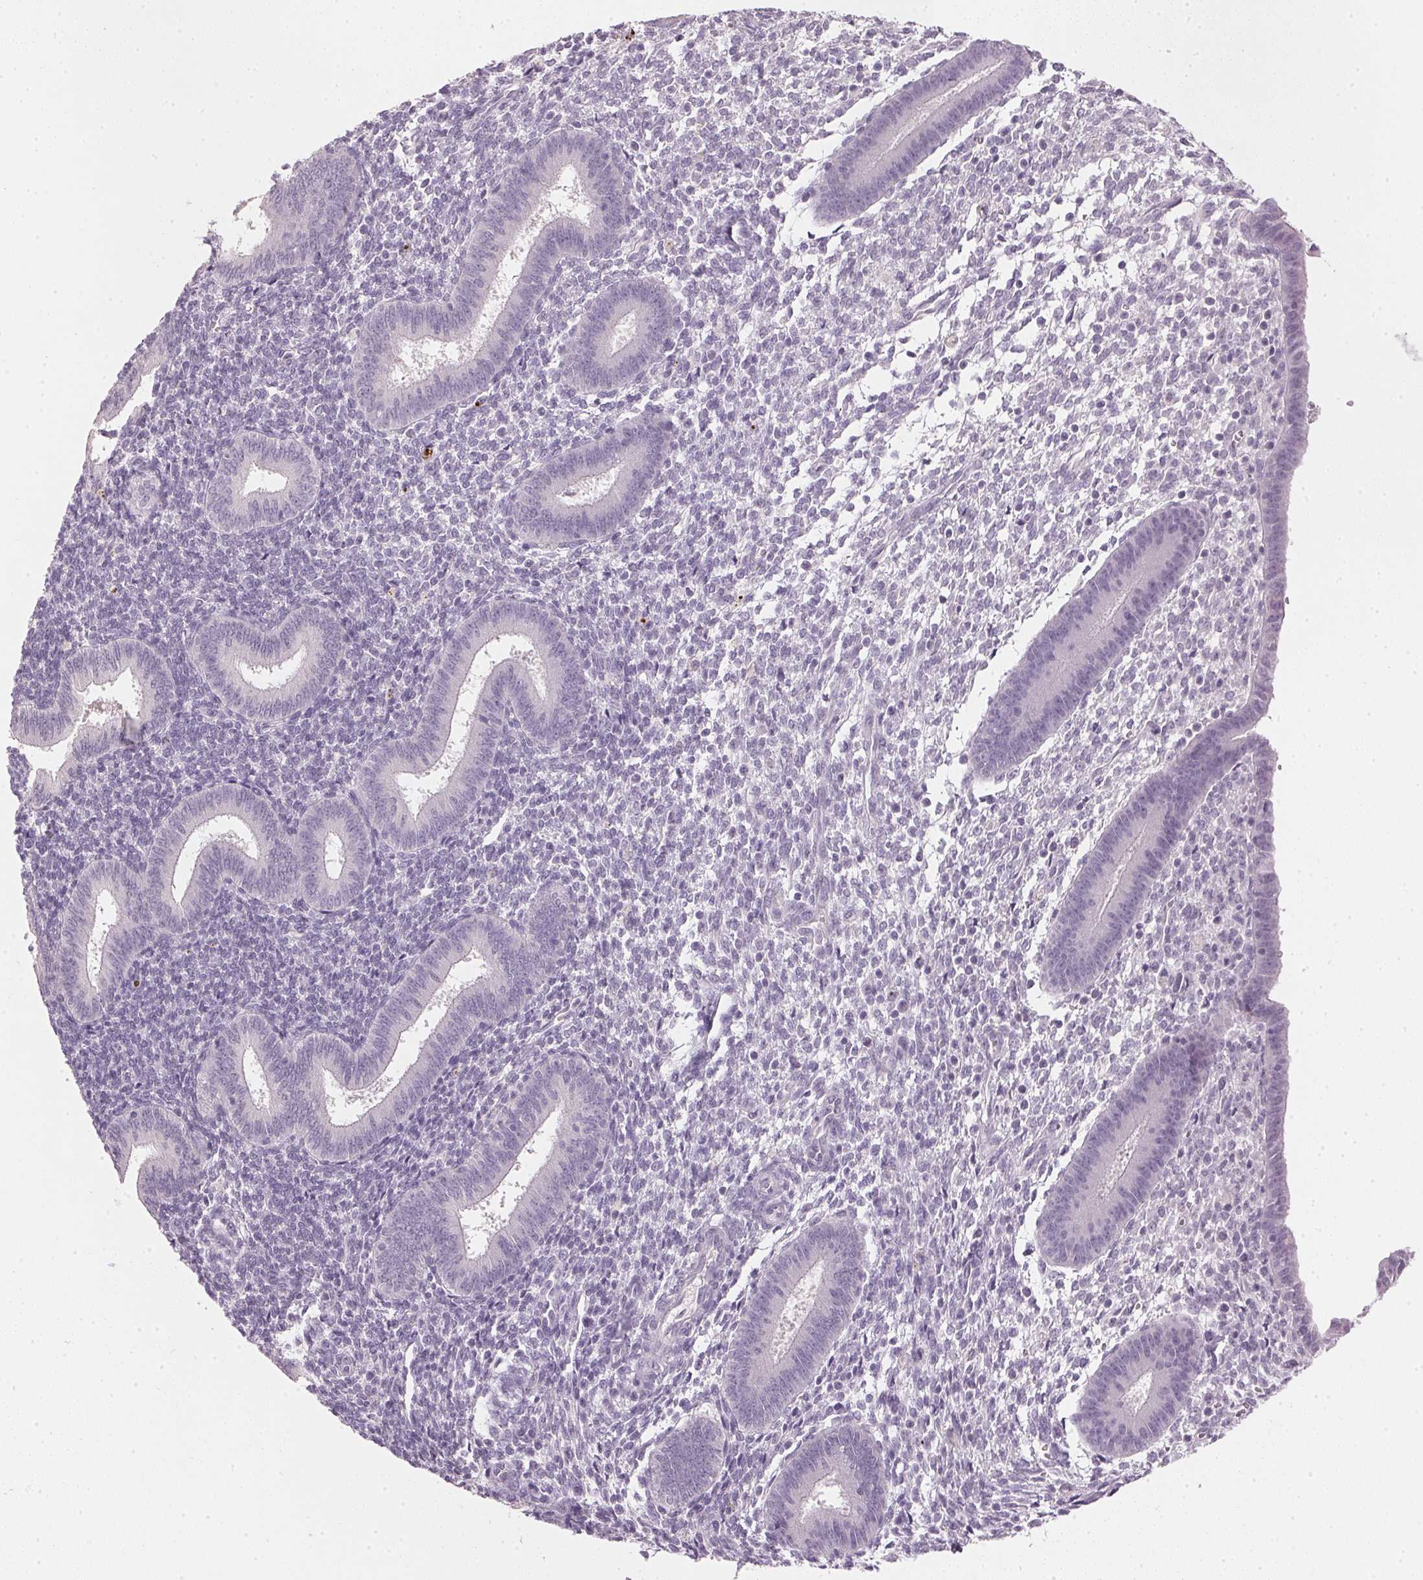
{"staining": {"intensity": "negative", "quantity": "none", "location": "none"}, "tissue": "endometrium", "cell_type": "Cells in endometrial stroma", "image_type": "normal", "snomed": [{"axis": "morphology", "description": "Normal tissue, NOS"}, {"axis": "topography", "description": "Endometrium"}], "caption": "Cells in endometrial stroma are negative for brown protein staining in unremarkable endometrium. Nuclei are stained in blue.", "gene": "IGFBP1", "patient": {"sex": "female", "age": 25}}